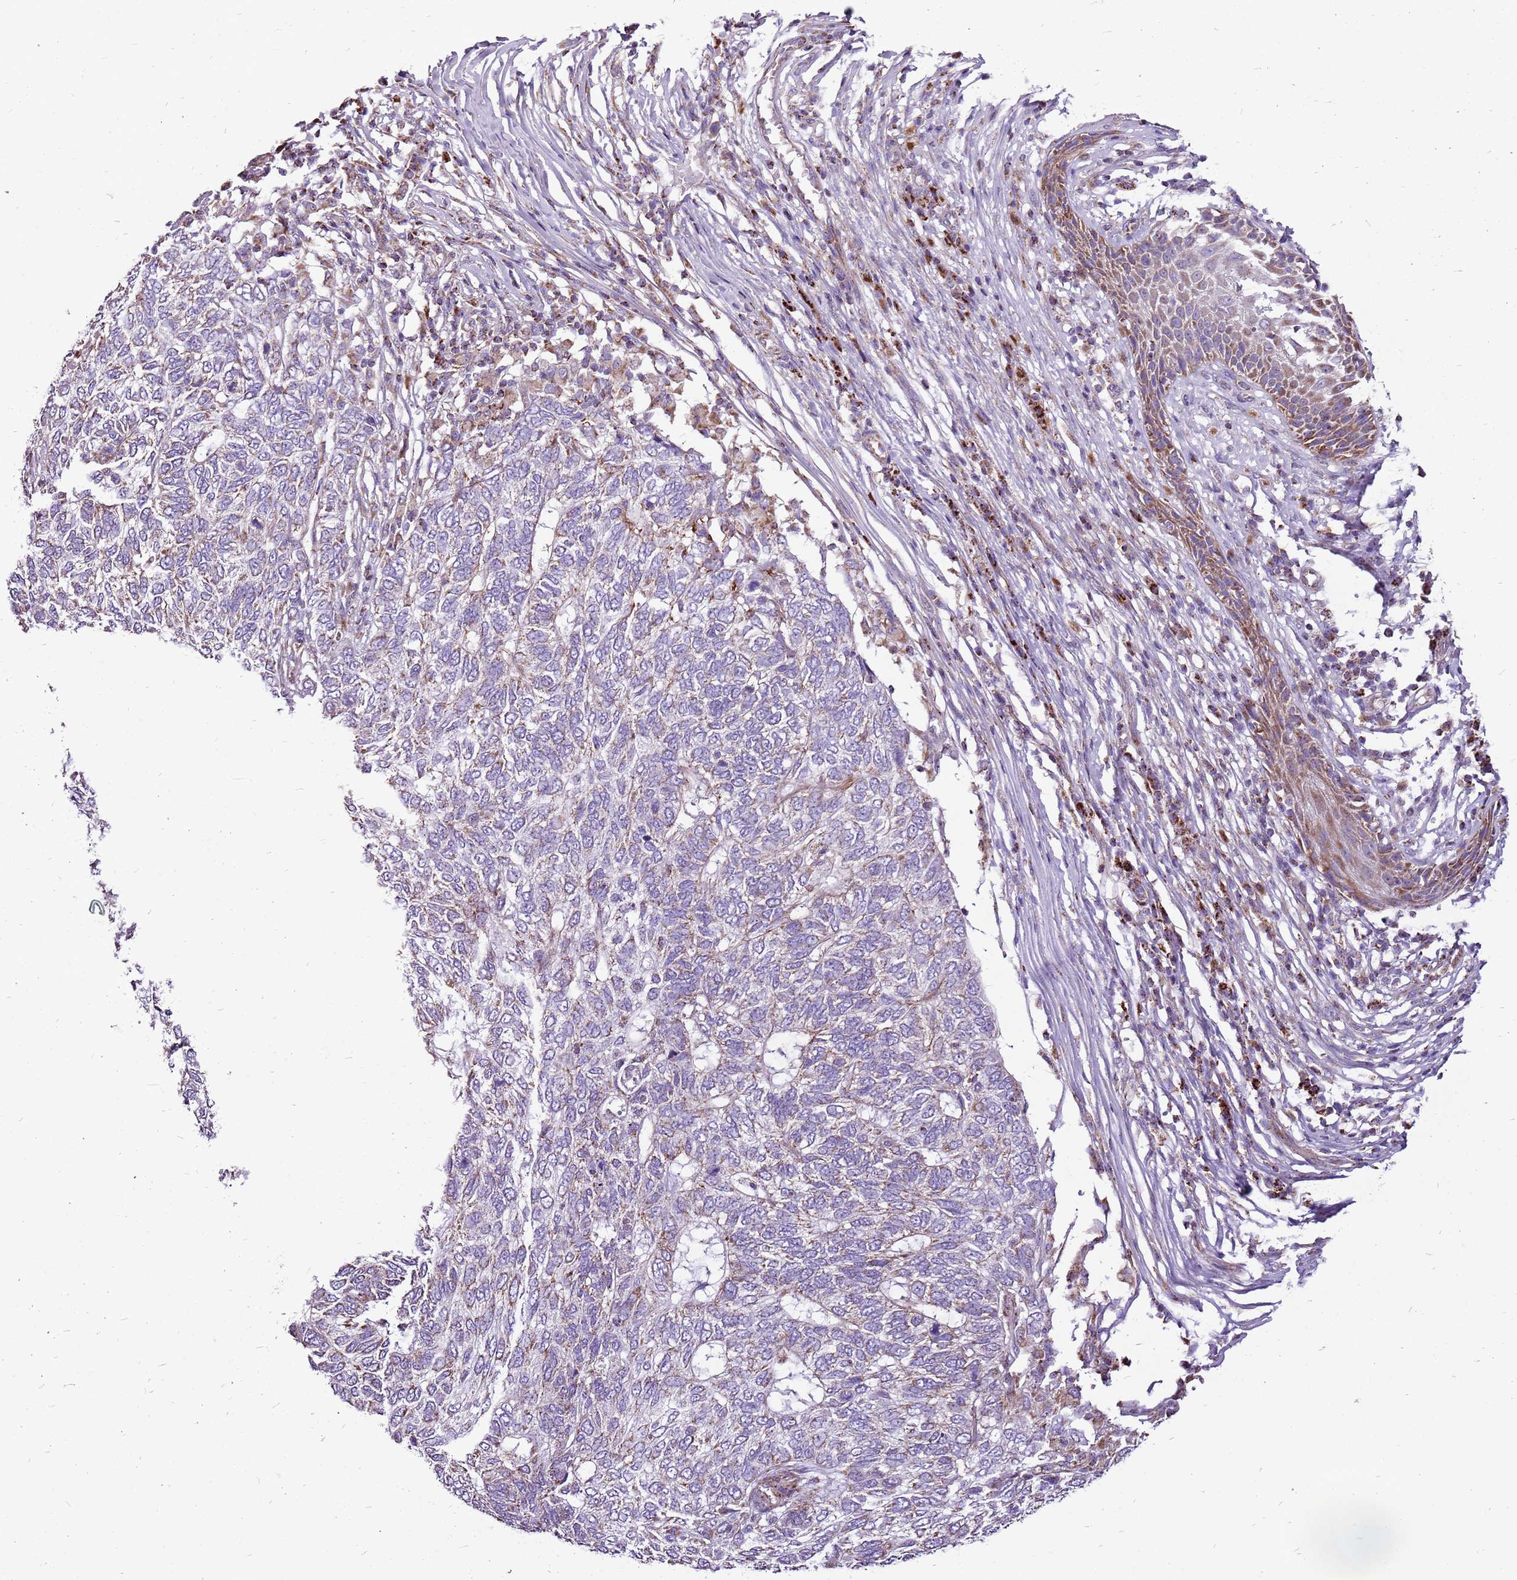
{"staining": {"intensity": "moderate", "quantity": "<25%", "location": "cytoplasmic/membranous"}, "tissue": "skin cancer", "cell_type": "Tumor cells", "image_type": "cancer", "snomed": [{"axis": "morphology", "description": "Basal cell carcinoma"}, {"axis": "topography", "description": "Skin"}], "caption": "Tumor cells show moderate cytoplasmic/membranous expression in about <25% of cells in skin cancer.", "gene": "GCDH", "patient": {"sex": "female", "age": 65}}